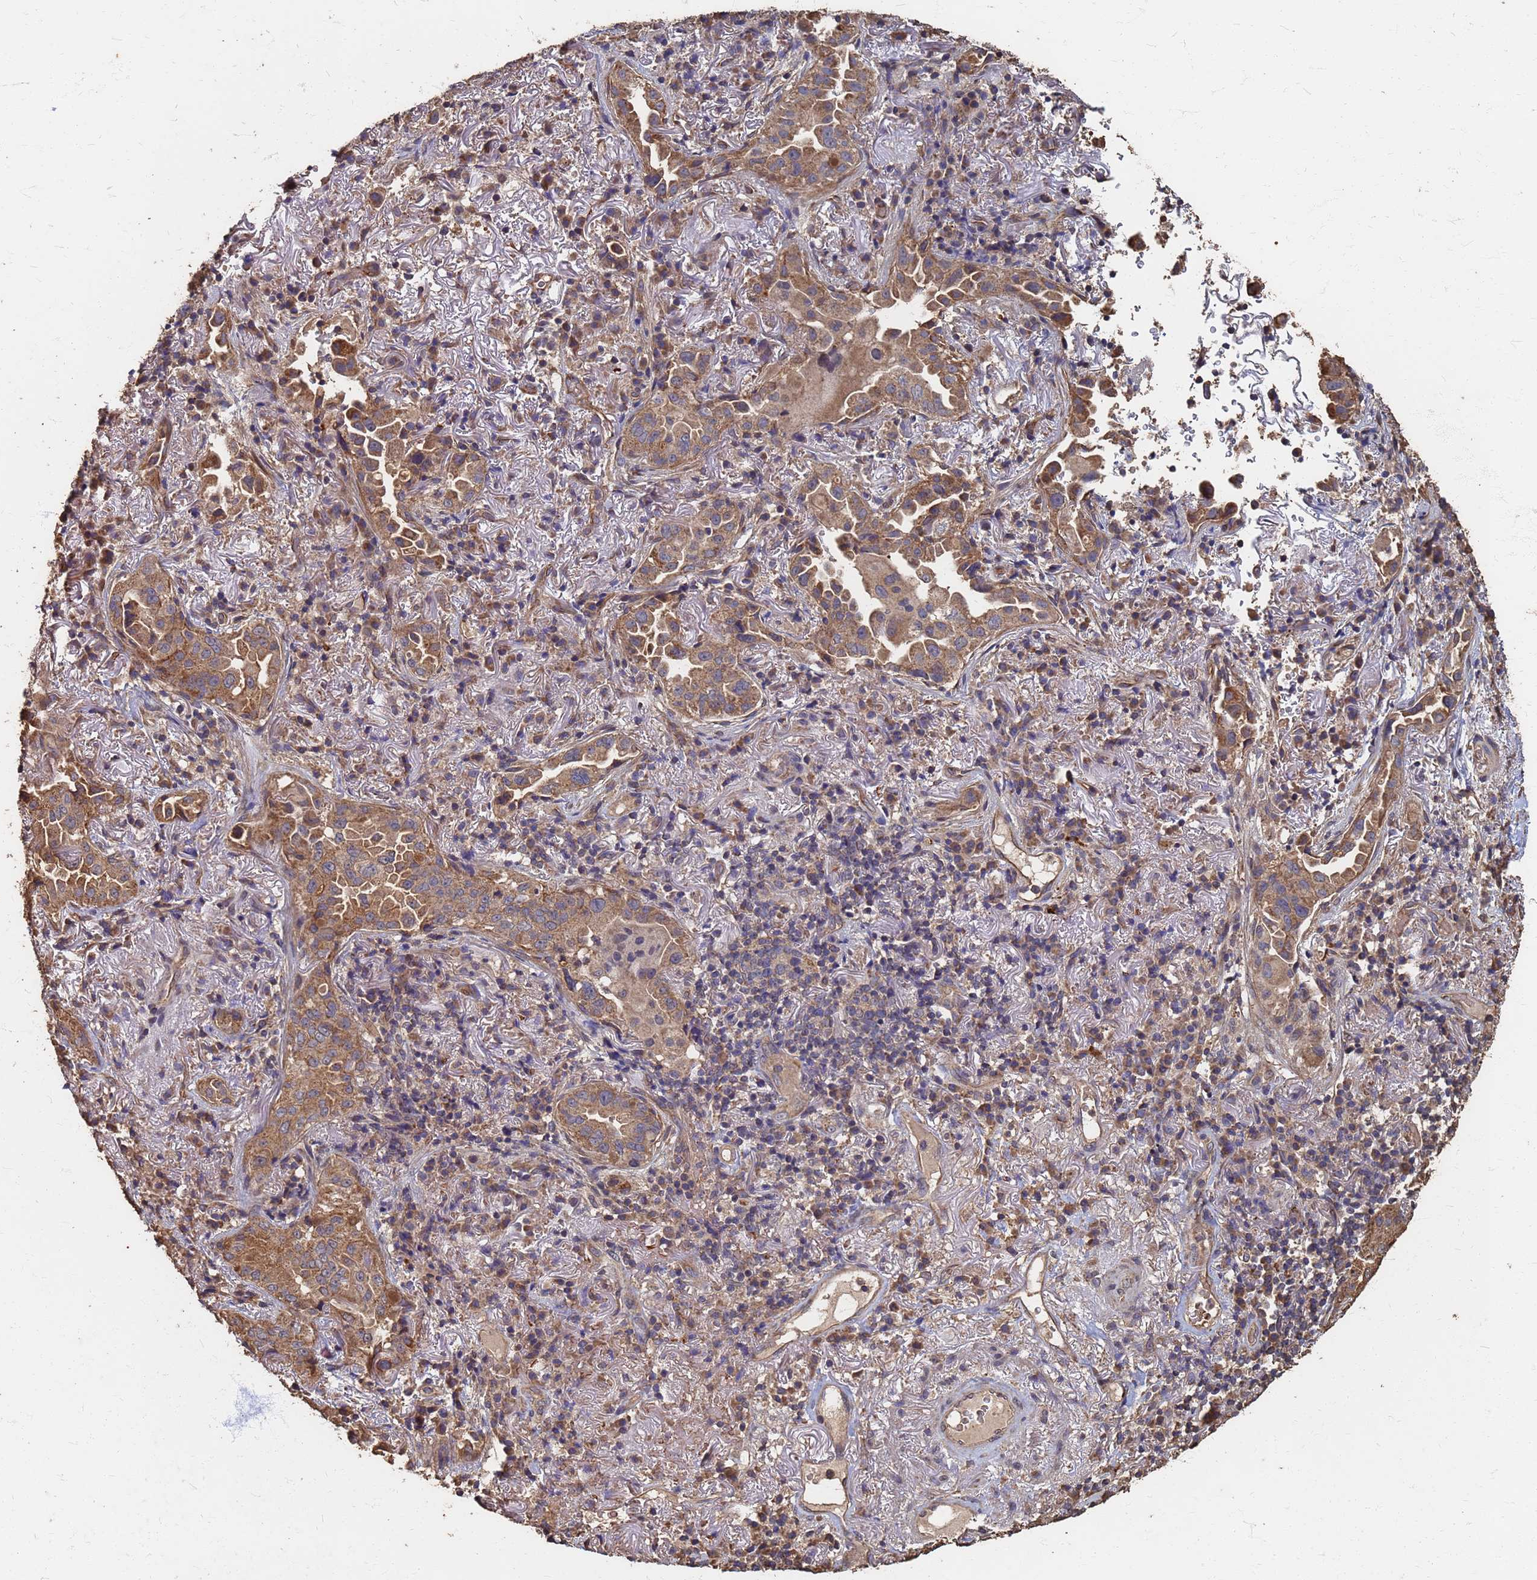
{"staining": {"intensity": "moderate", "quantity": ">75%", "location": "cytoplasmic/membranous"}, "tissue": "lung cancer", "cell_type": "Tumor cells", "image_type": "cancer", "snomed": [{"axis": "morphology", "description": "Adenocarcinoma, NOS"}, {"axis": "topography", "description": "Lung"}], "caption": "This micrograph displays lung adenocarcinoma stained with IHC to label a protein in brown. The cytoplasmic/membranous of tumor cells show moderate positivity for the protein. Nuclei are counter-stained blue.", "gene": "DPH5", "patient": {"sex": "female", "age": 69}}